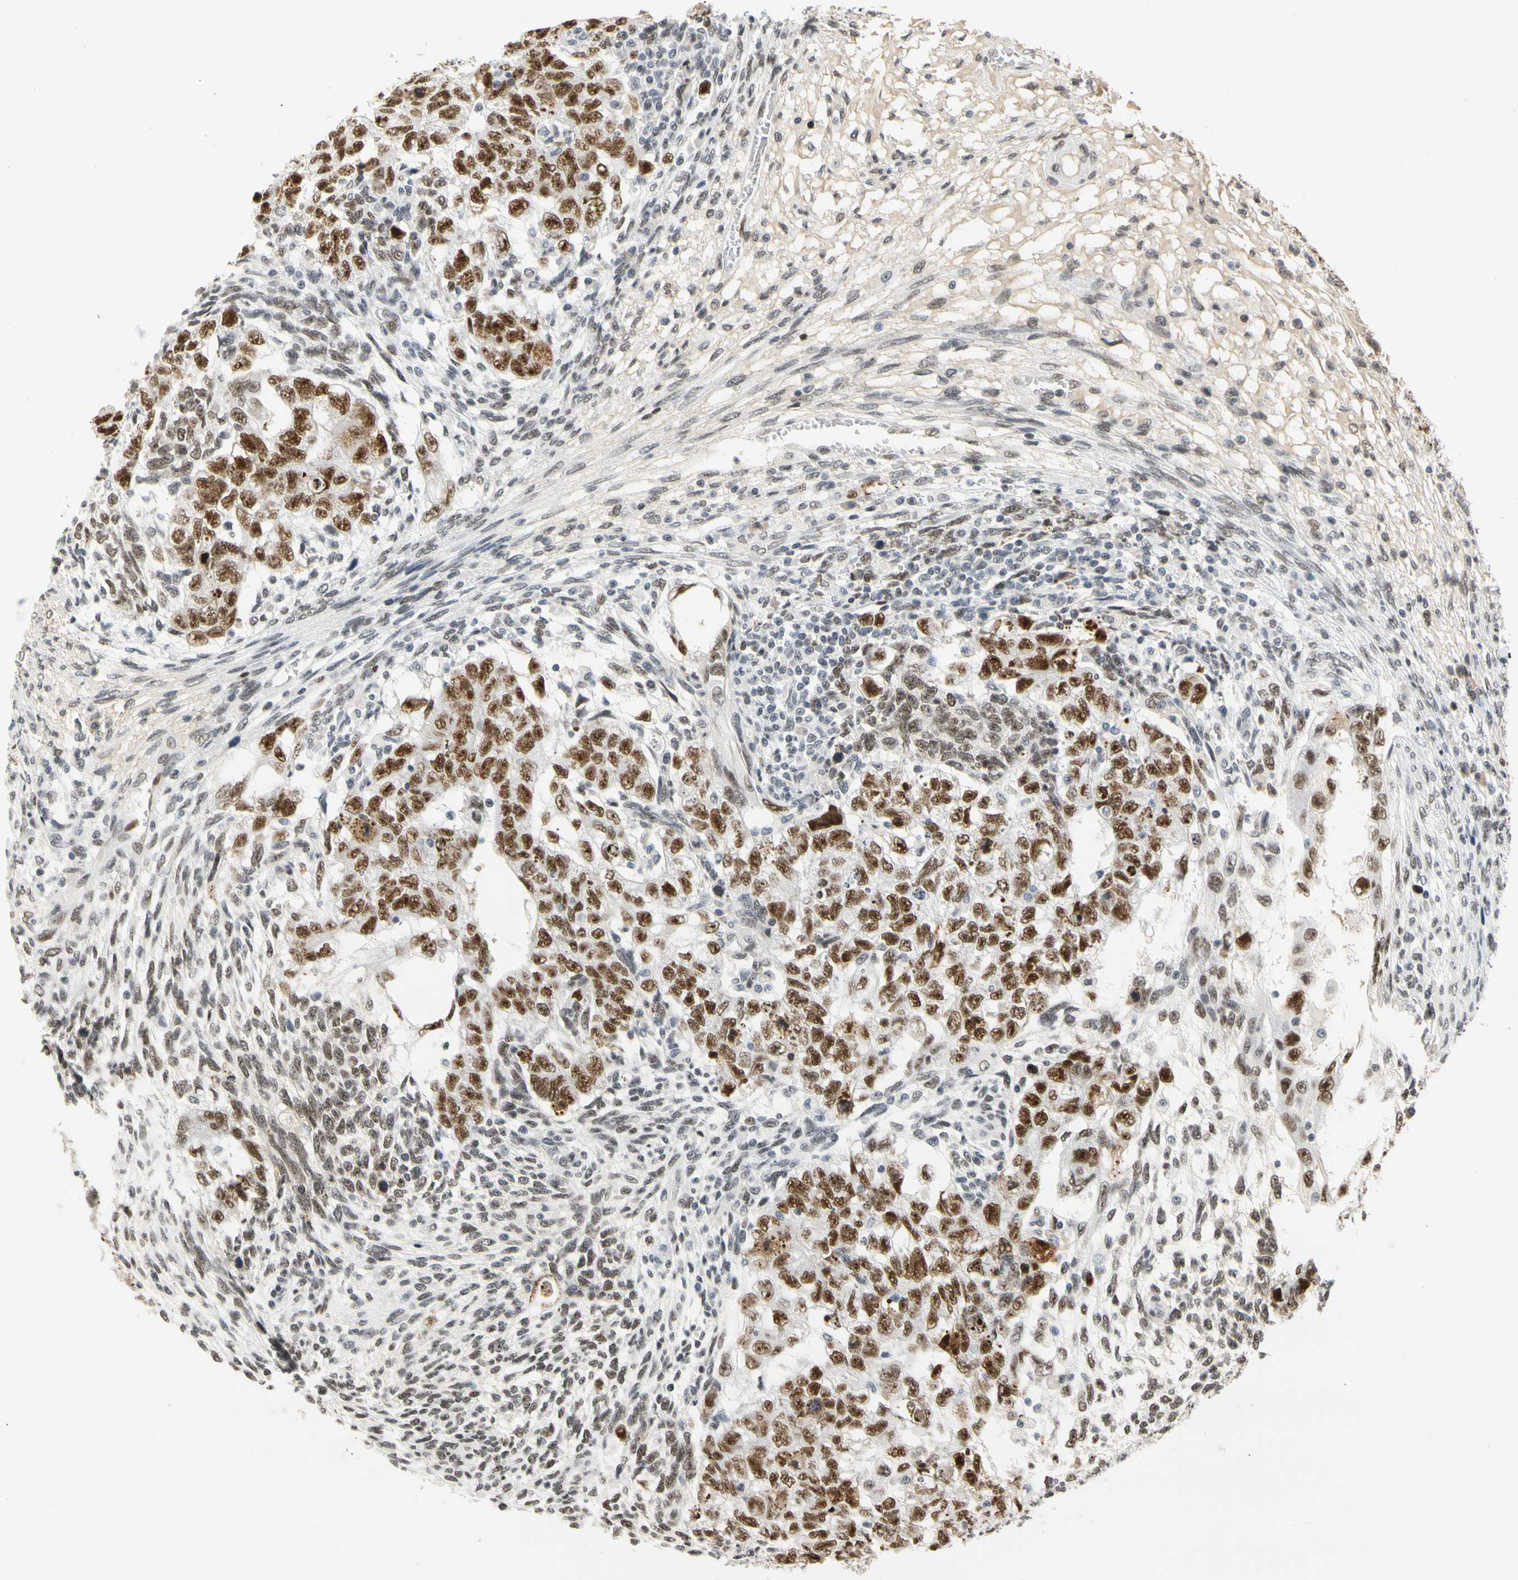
{"staining": {"intensity": "strong", "quantity": ">75%", "location": "nuclear"}, "tissue": "testis cancer", "cell_type": "Tumor cells", "image_type": "cancer", "snomed": [{"axis": "morphology", "description": "Normal tissue, NOS"}, {"axis": "morphology", "description": "Carcinoma, Embryonal, NOS"}, {"axis": "topography", "description": "Testis"}], "caption": "Testis cancer (embryonal carcinoma) tissue demonstrates strong nuclear positivity in about >75% of tumor cells", "gene": "ZSCAN16", "patient": {"sex": "male", "age": 36}}